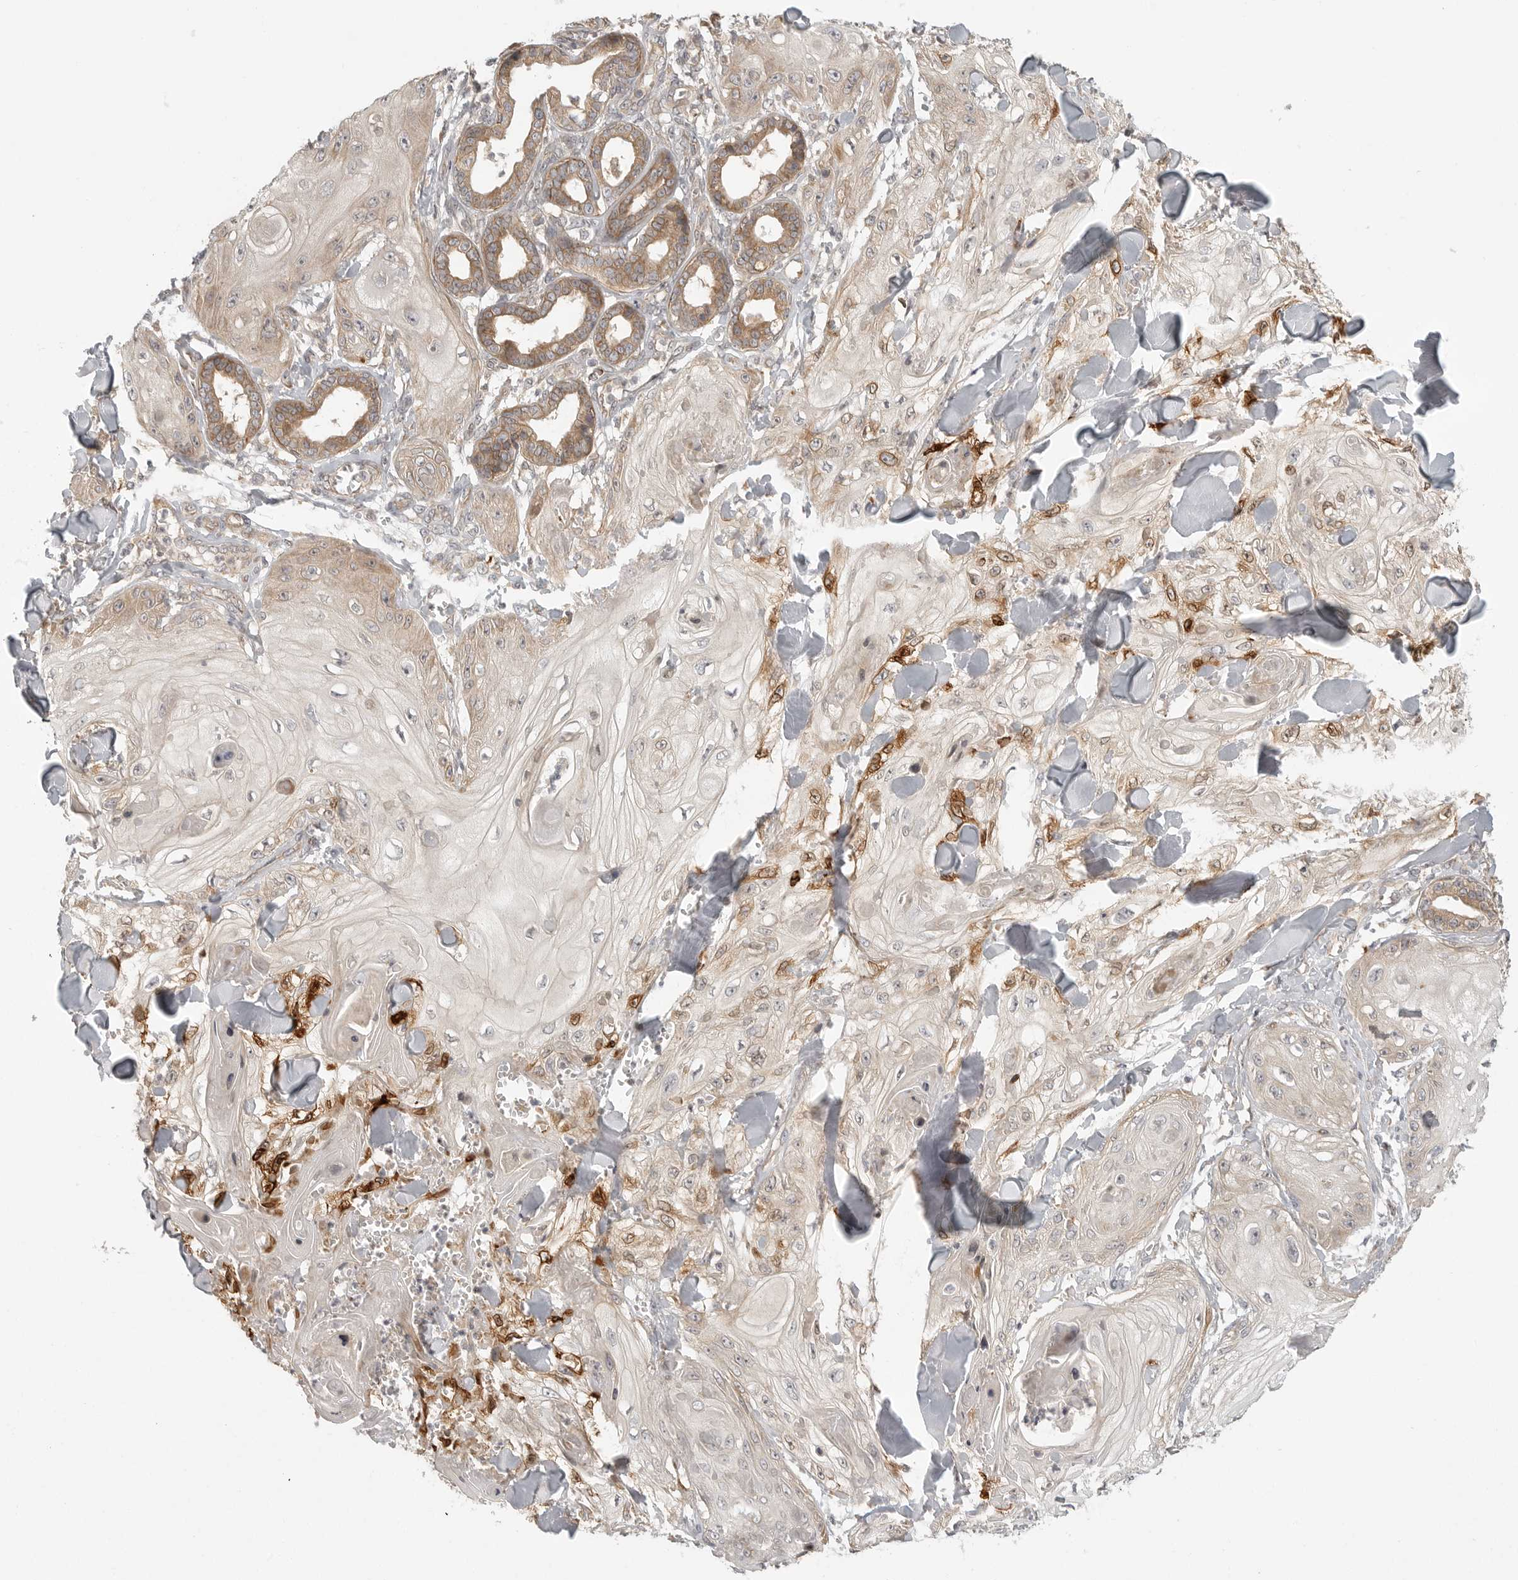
{"staining": {"intensity": "weak", "quantity": "25%-75%", "location": "cytoplasmic/membranous"}, "tissue": "skin cancer", "cell_type": "Tumor cells", "image_type": "cancer", "snomed": [{"axis": "morphology", "description": "Squamous cell carcinoma, NOS"}, {"axis": "topography", "description": "Skin"}], "caption": "This photomicrograph displays immunohistochemistry (IHC) staining of skin cancer (squamous cell carcinoma), with low weak cytoplasmic/membranous staining in about 25%-75% of tumor cells.", "gene": "CCPG1", "patient": {"sex": "male", "age": 74}}